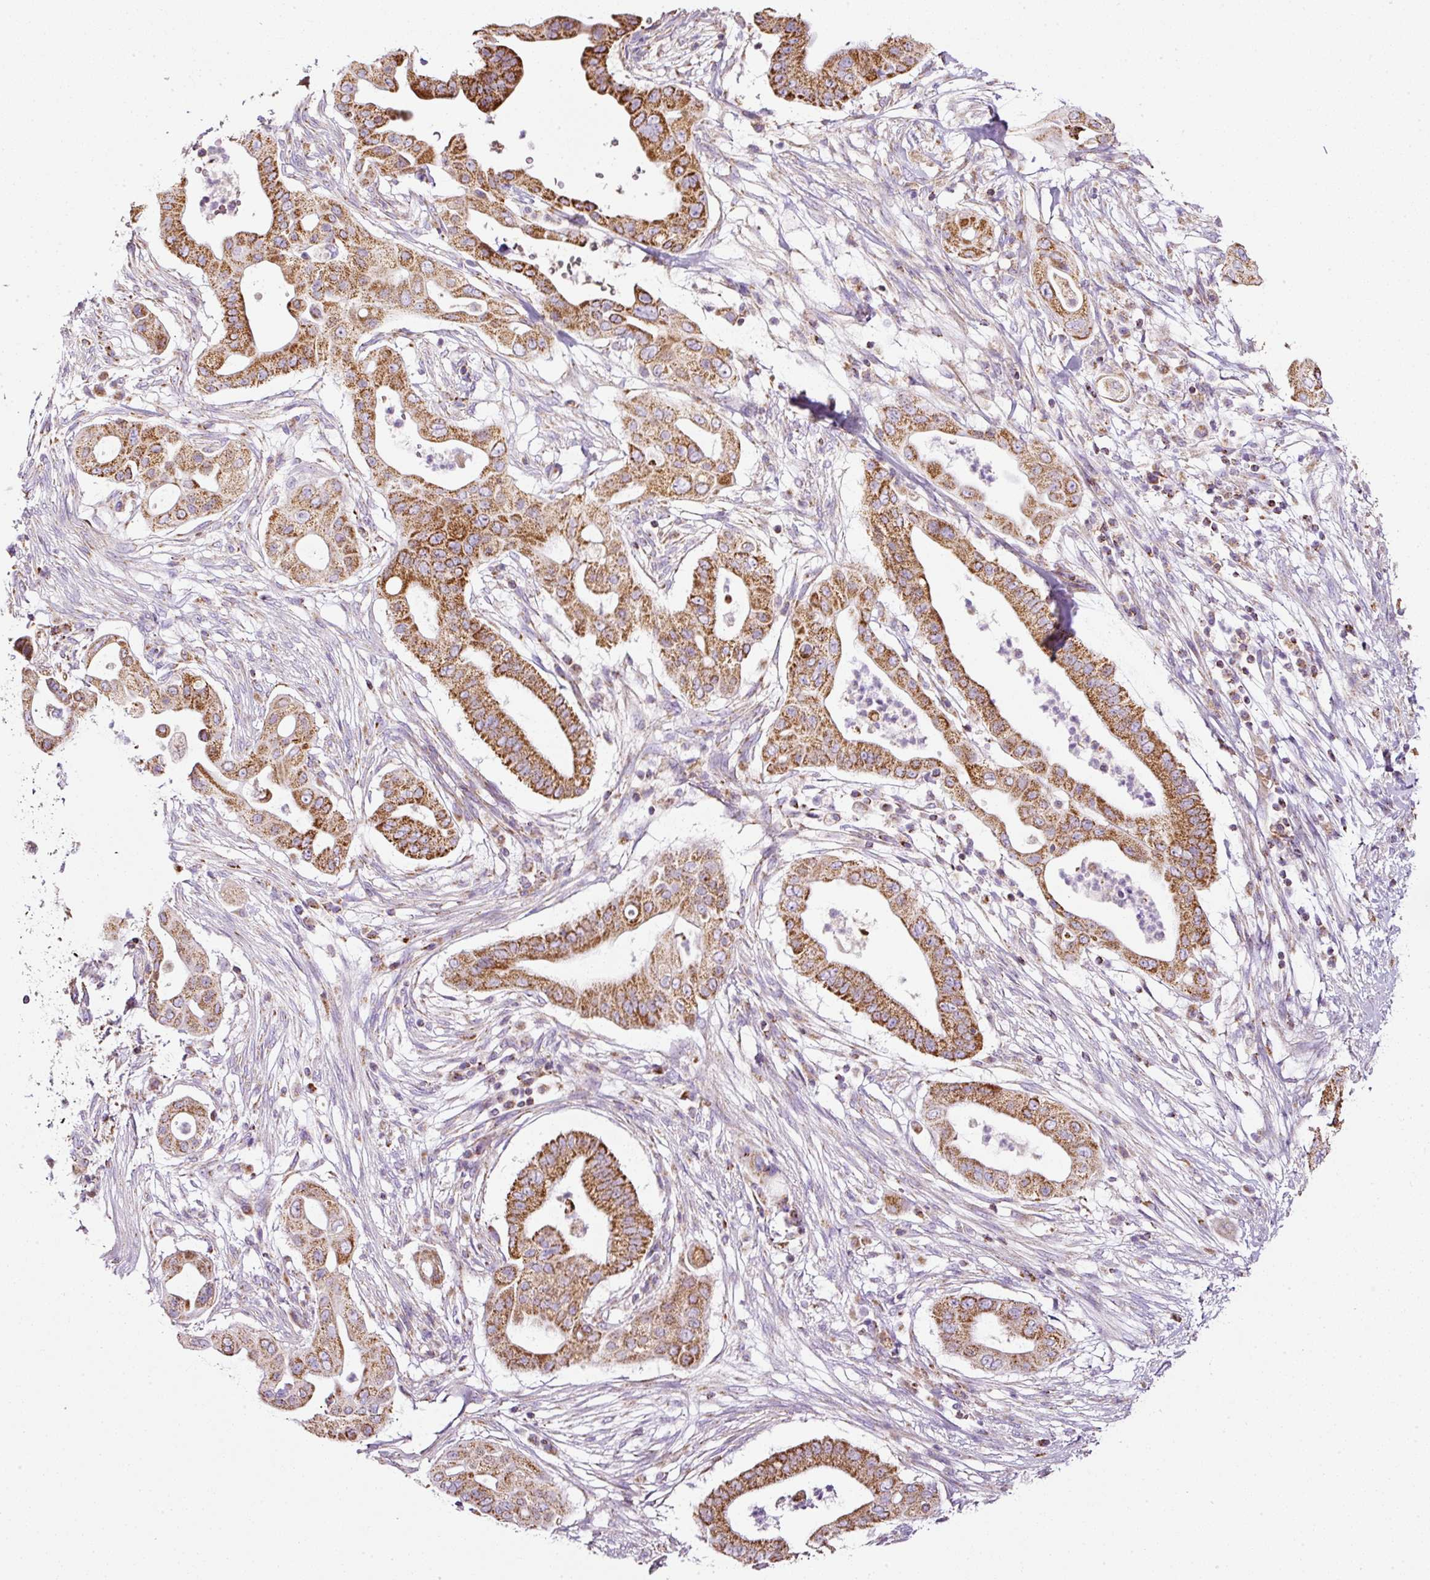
{"staining": {"intensity": "moderate", "quantity": ">75%", "location": "cytoplasmic/membranous"}, "tissue": "pancreatic cancer", "cell_type": "Tumor cells", "image_type": "cancer", "snomed": [{"axis": "morphology", "description": "Adenocarcinoma, NOS"}, {"axis": "topography", "description": "Pancreas"}], "caption": "There is medium levels of moderate cytoplasmic/membranous staining in tumor cells of pancreatic cancer (adenocarcinoma), as demonstrated by immunohistochemical staining (brown color).", "gene": "SDHA", "patient": {"sex": "male", "age": 68}}